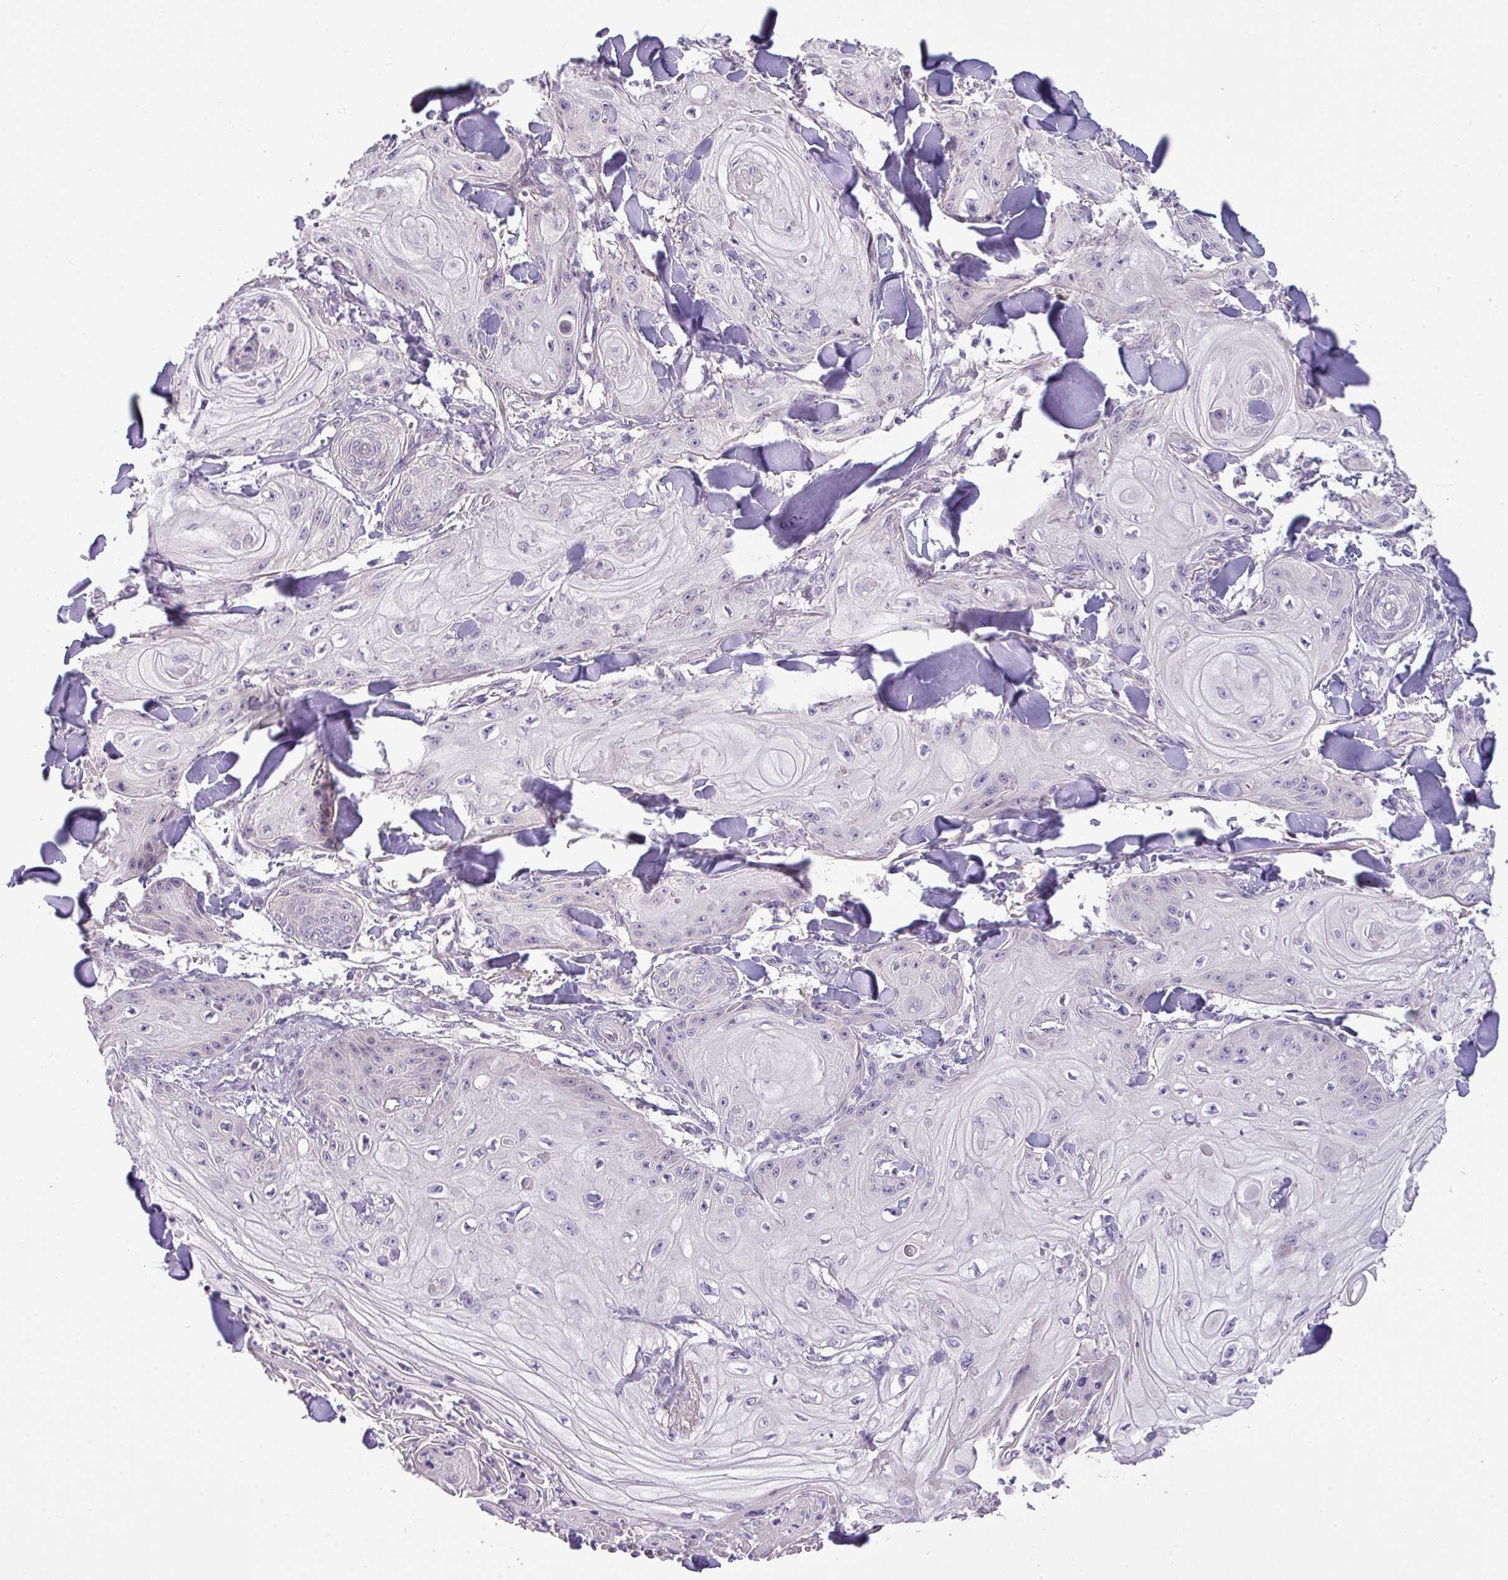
{"staining": {"intensity": "negative", "quantity": "none", "location": "none"}, "tissue": "skin cancer", "cell_type": "Tumor cells", "image_type": "cancer", "snomed": [{"axis": "morphology", "description": "Squamous cell carcinoma, NOS"}, {"axis": "topography", "description": "Skin"}], "caption": "This is a image of IHC staining of skin cancer (squamous cell carcinoma), which shows no positivity in tumor cells.", "gene": "PIK3R5", "patient": {"sex": "male", "age": 74}}